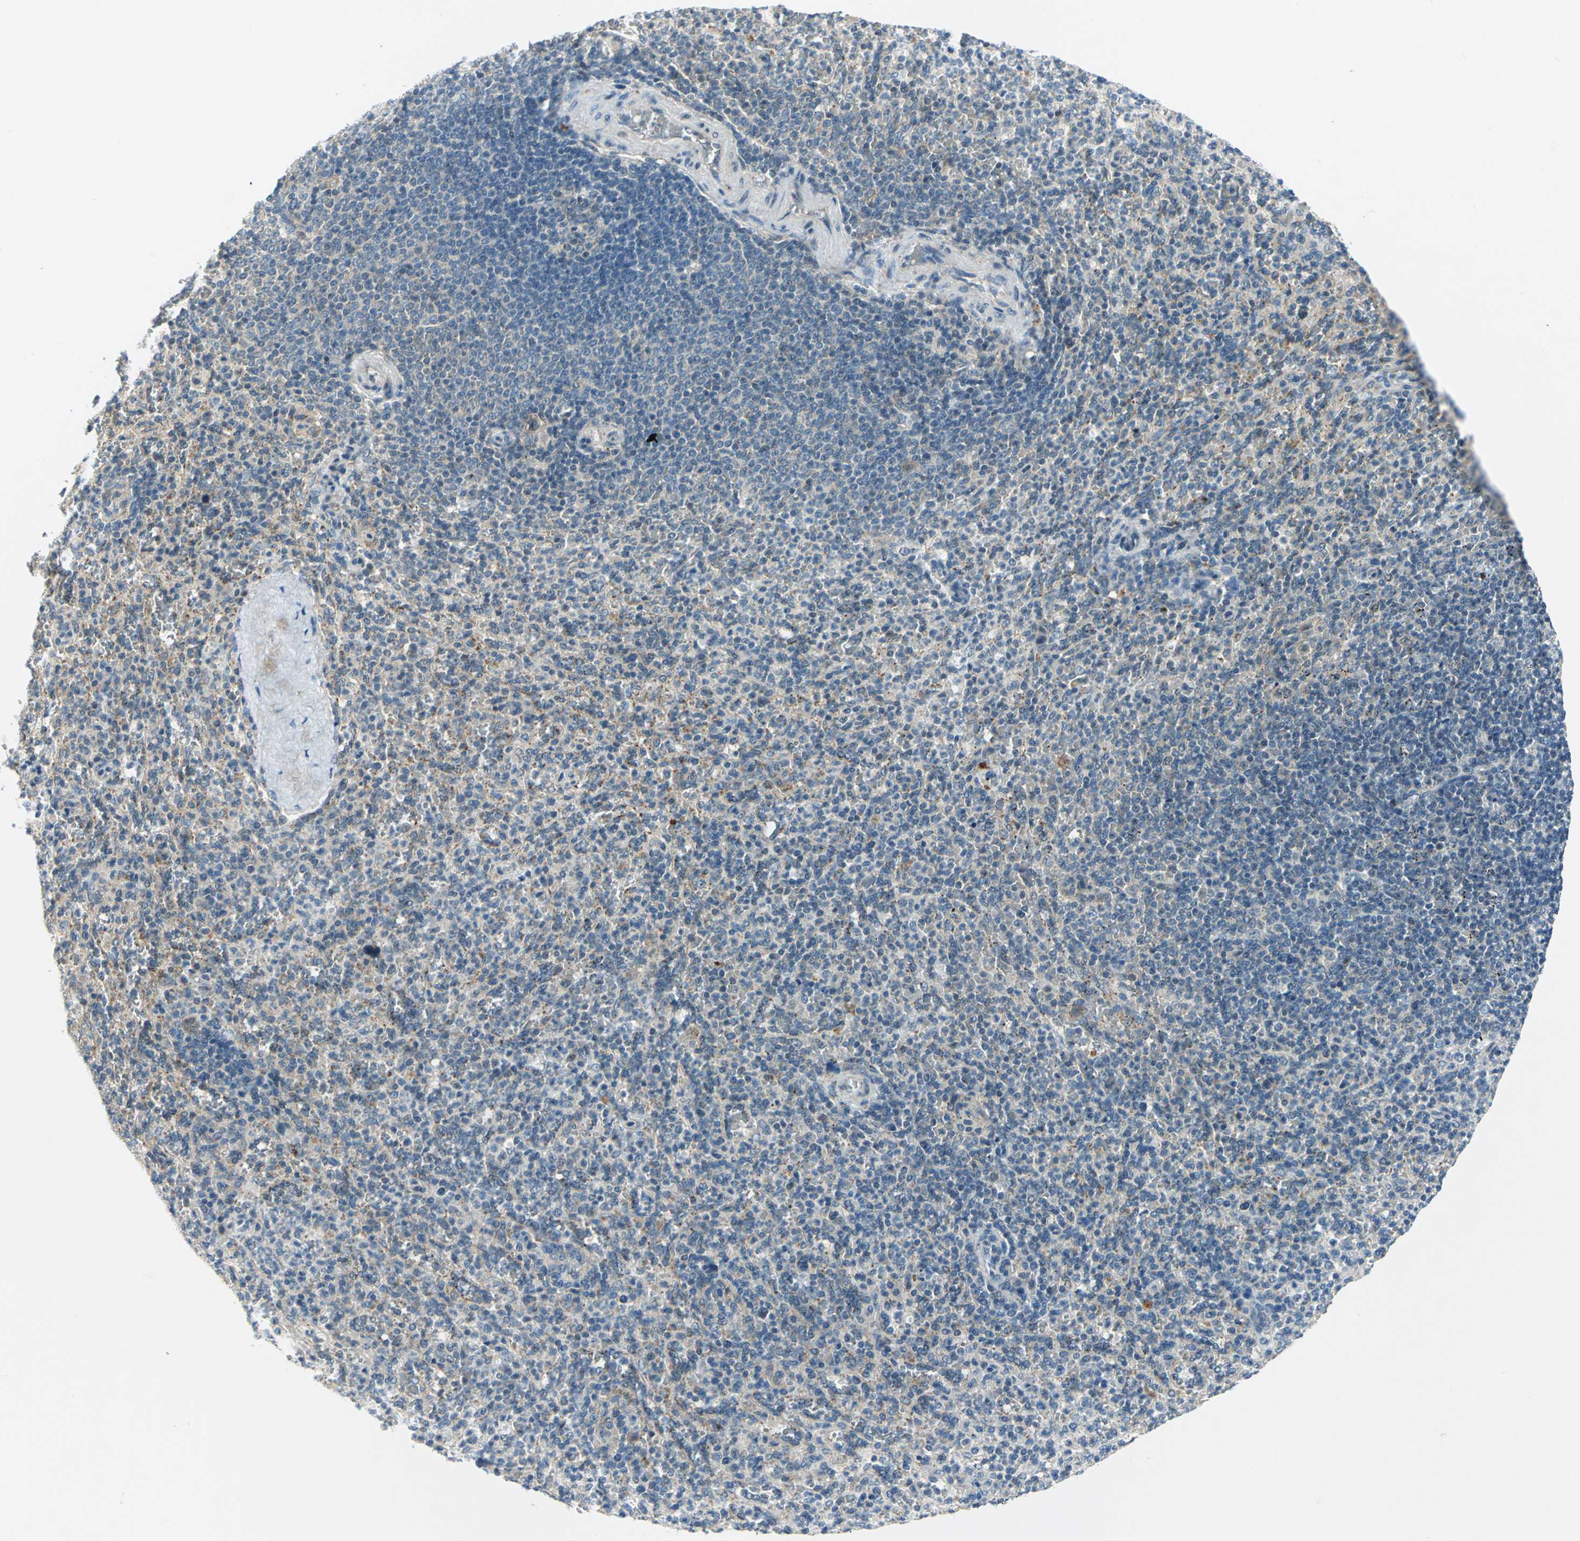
{"staining": {"intensity": "negative", "quantity": "none", "location": "none"}, "tissue": "spleen", "cell_type": "Cells in red pulp", "image_type": "normal", "snomed": [{"axis": "morphology", "description": "Normal tissue, NOS"}, {"axis": "topography", "description": "Spleen"}], "caption": "Immunohistochemical staining of unremarkable spleen displays no significant expression in cells in red pulp. The staining is performed using DAB brown chromogen with nuclei counter-stained in using hematoxylin.", "gene": "PIN1", "patient": {"sex": "male", "age": 36}}